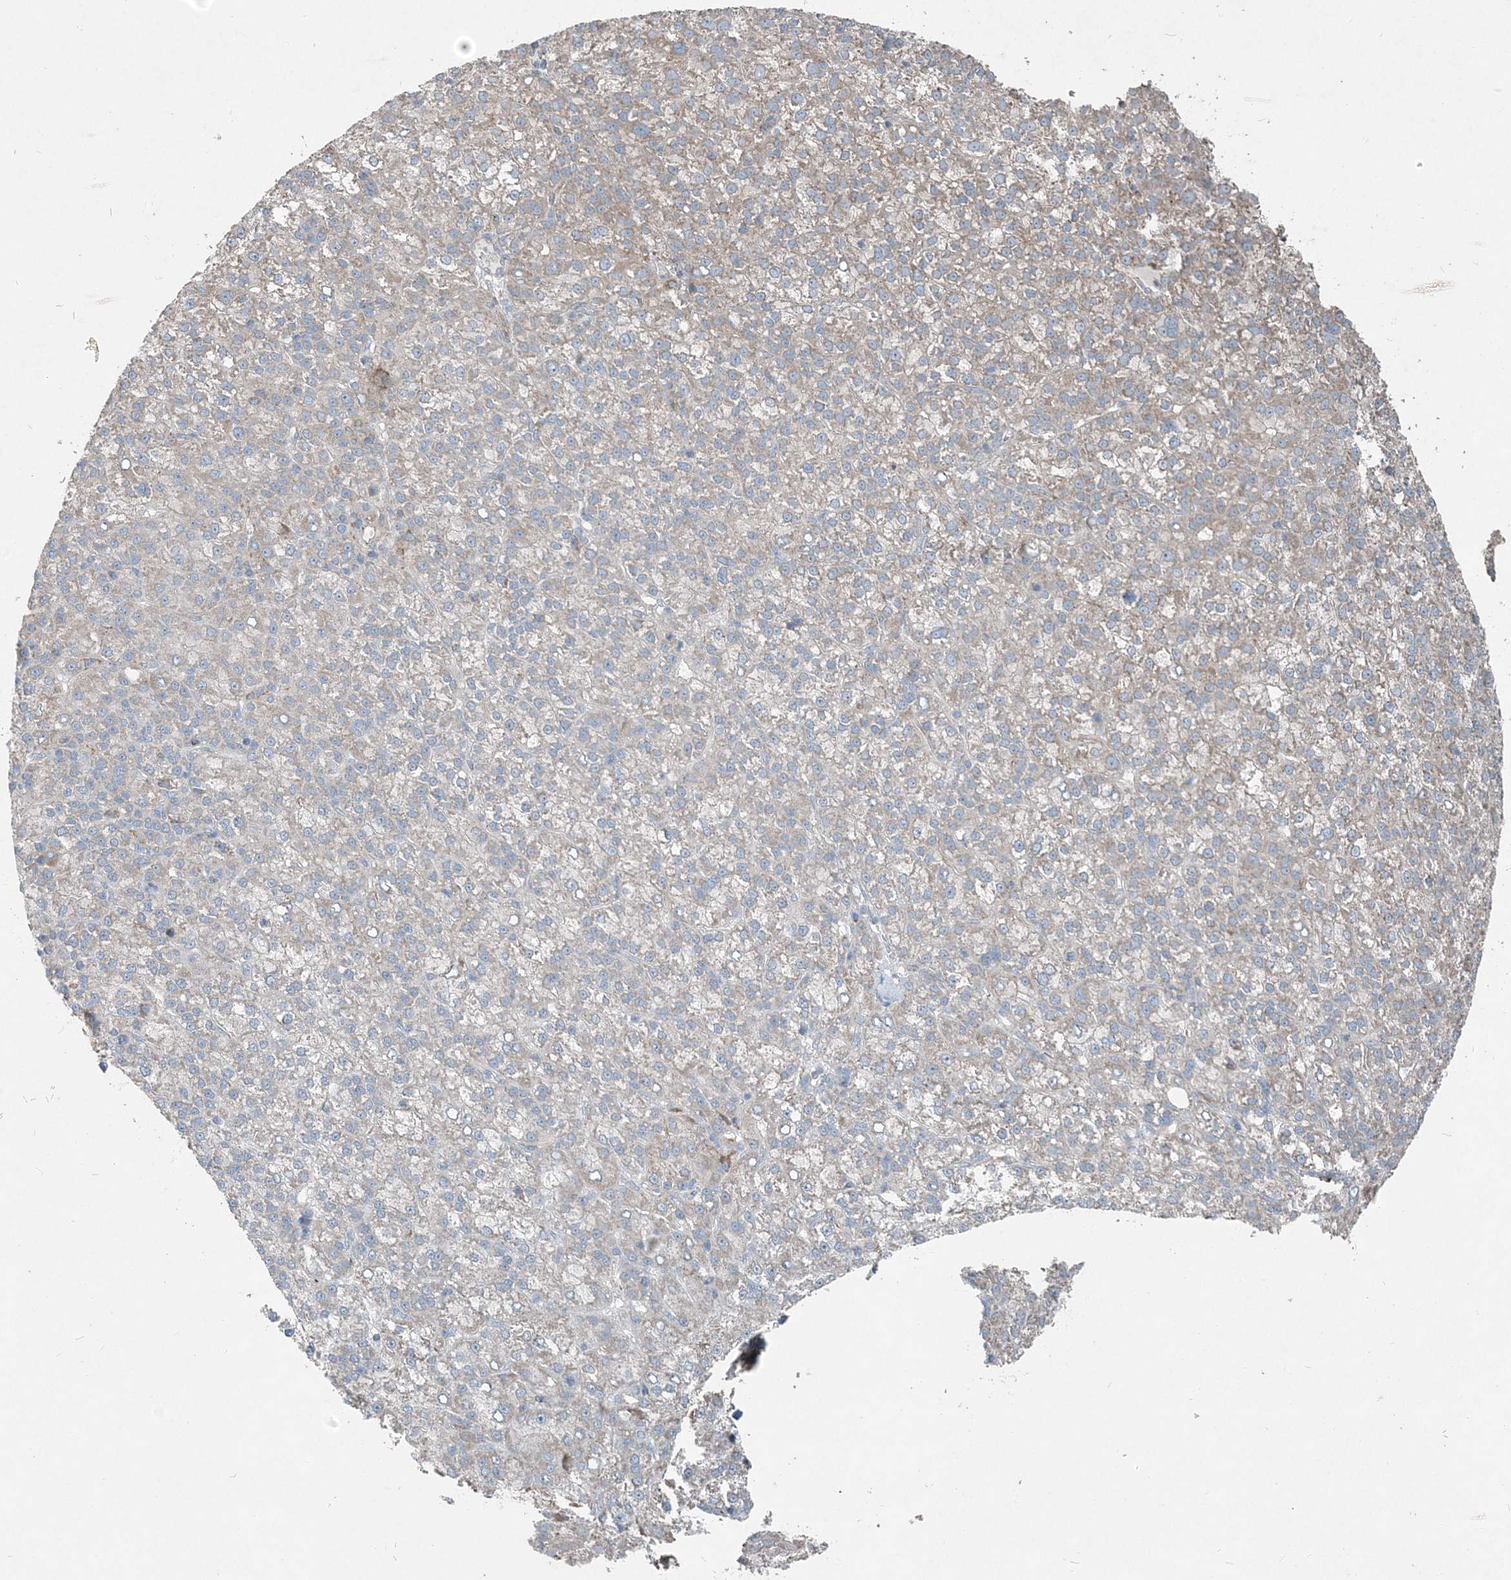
{"staining": {"intensity": "weak", "quantity": "<25%", "location": "cytoplasmic/membranous"}, "tissue": "liver cancer", "cell_type": "Tumor cells", "image_type": "cancer", "snomed": [{"axis": "morphology", "description": "Carcinoma, Hepatocellular, NOS"}, {"axis": "topography", "description": "Liver"}], "caption": "There is no significant positivity in tumor cells of liver hepatocellular carcinoma.", "gene": "INTU", "patient": {"sex": "female", "age": 58}}